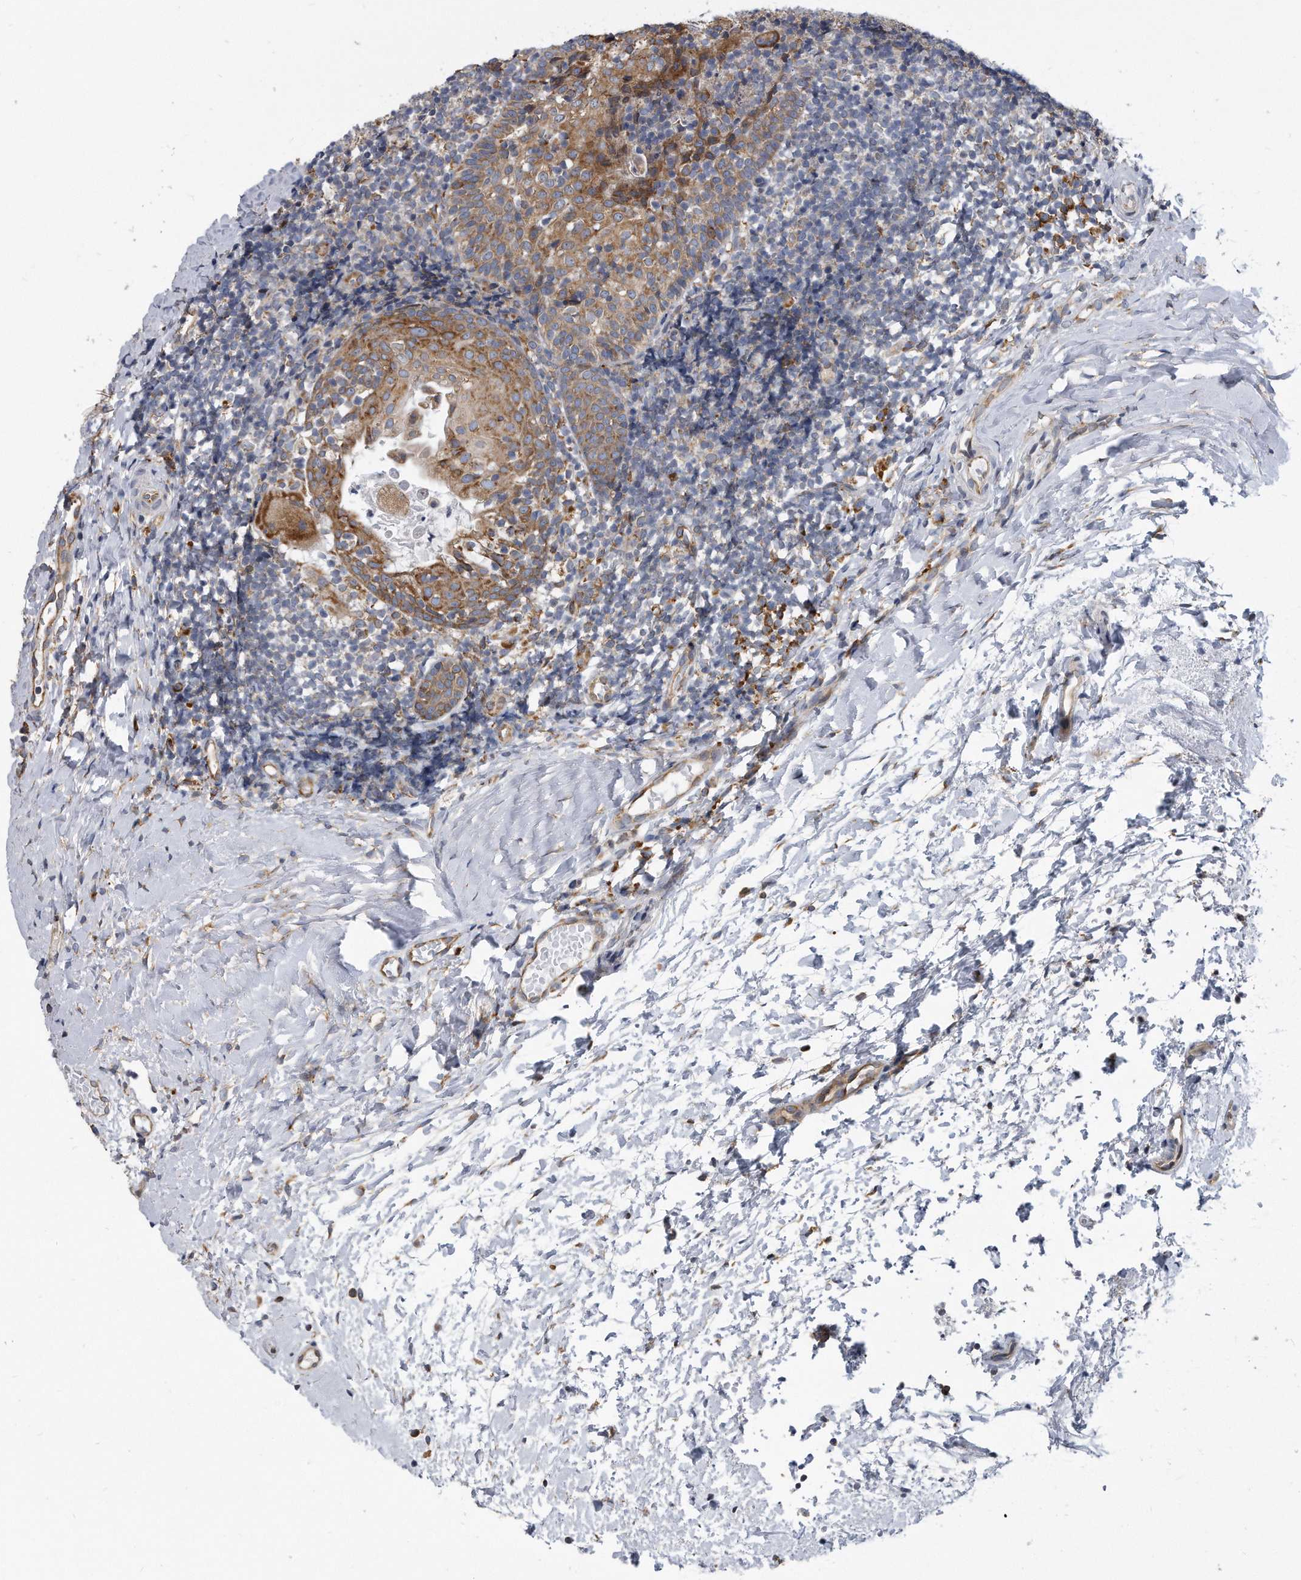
{"staining": {"intensity": "moderate", "quantity": "<25%", "location": "cytoplasmic/membranous"}, "tissue": "tonsil", "cell_type": "Germinal center cells", "image_type": "normal", "snomed": [{"axis": "morphology", "description": "Normal tissue, NOS"}, {"axis": "topography", "description": "Tonsil"}], "caption": "Immunohistochemistry staining of benign tonsil, which shows low levels of moderate cytoplasmic/membranous positivity in about <25% of germinal center cells indicating moderate cytoplasmic/membranous protein positivity. The staining was performed using DAB (3,3'-diaminobenzidine) (brown) for protein detection and nuclei were counterstained in hematoxylin (blue).", "gene": "CCDC47", "patient": {"sex": "female", "age": 19}}